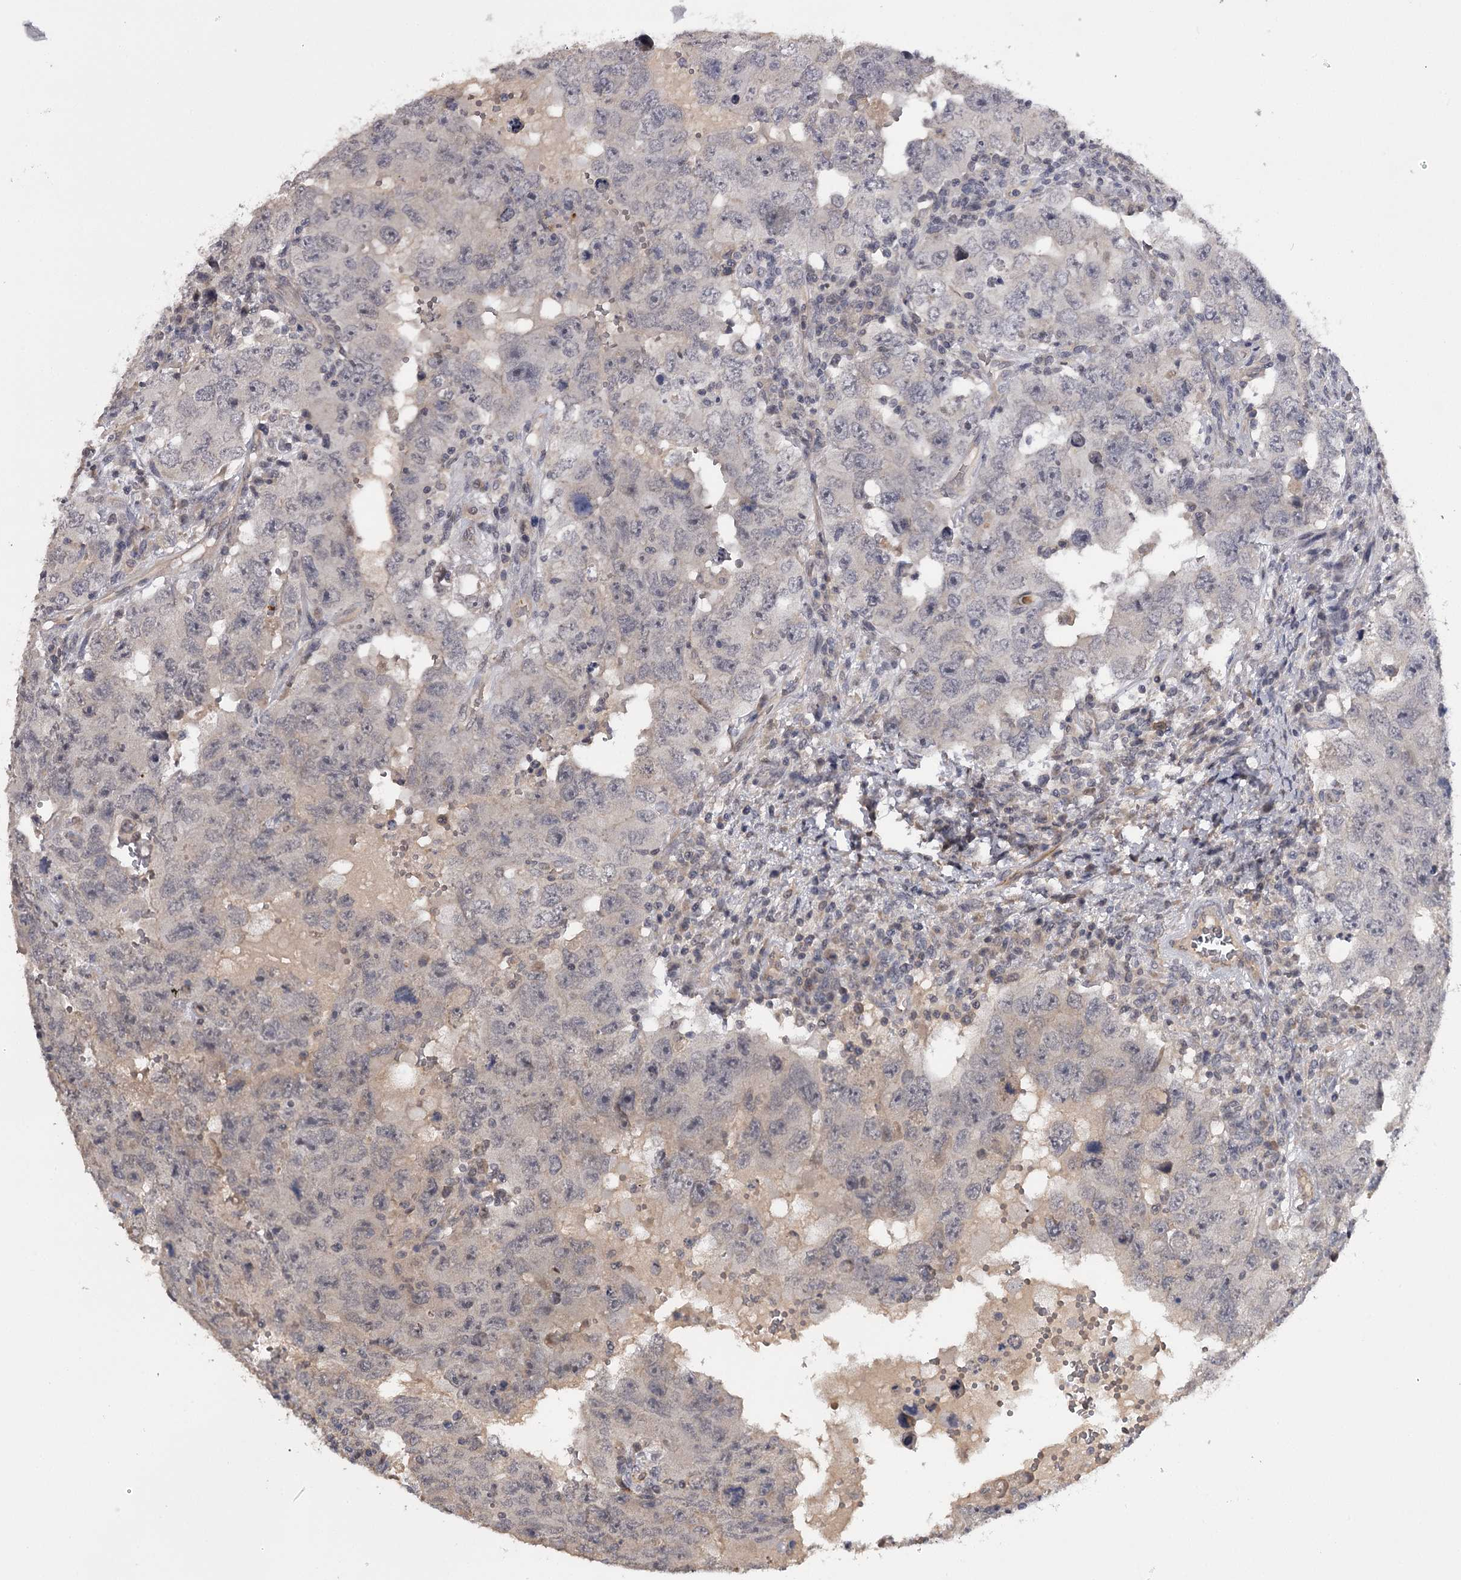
{"staining": {"intensity": "negative", "quantity": "none", "location": "none"}, "tissue": "testis cancer", "cell_type": "Tumor cells", "image_type": "cancer", "snomed": [{"axis": "morphology", "description": "Carcinoma, Embryonal, NOS"}, {"axis": "topography", "description": "Testis"}], "caption": "Immunohistochemical staining of human testis embryonal carcinoma demonstrates no significant expression in tumor cells.", "gene": "CWF19L2", "patient": {"sex": "male", "age": 26}}